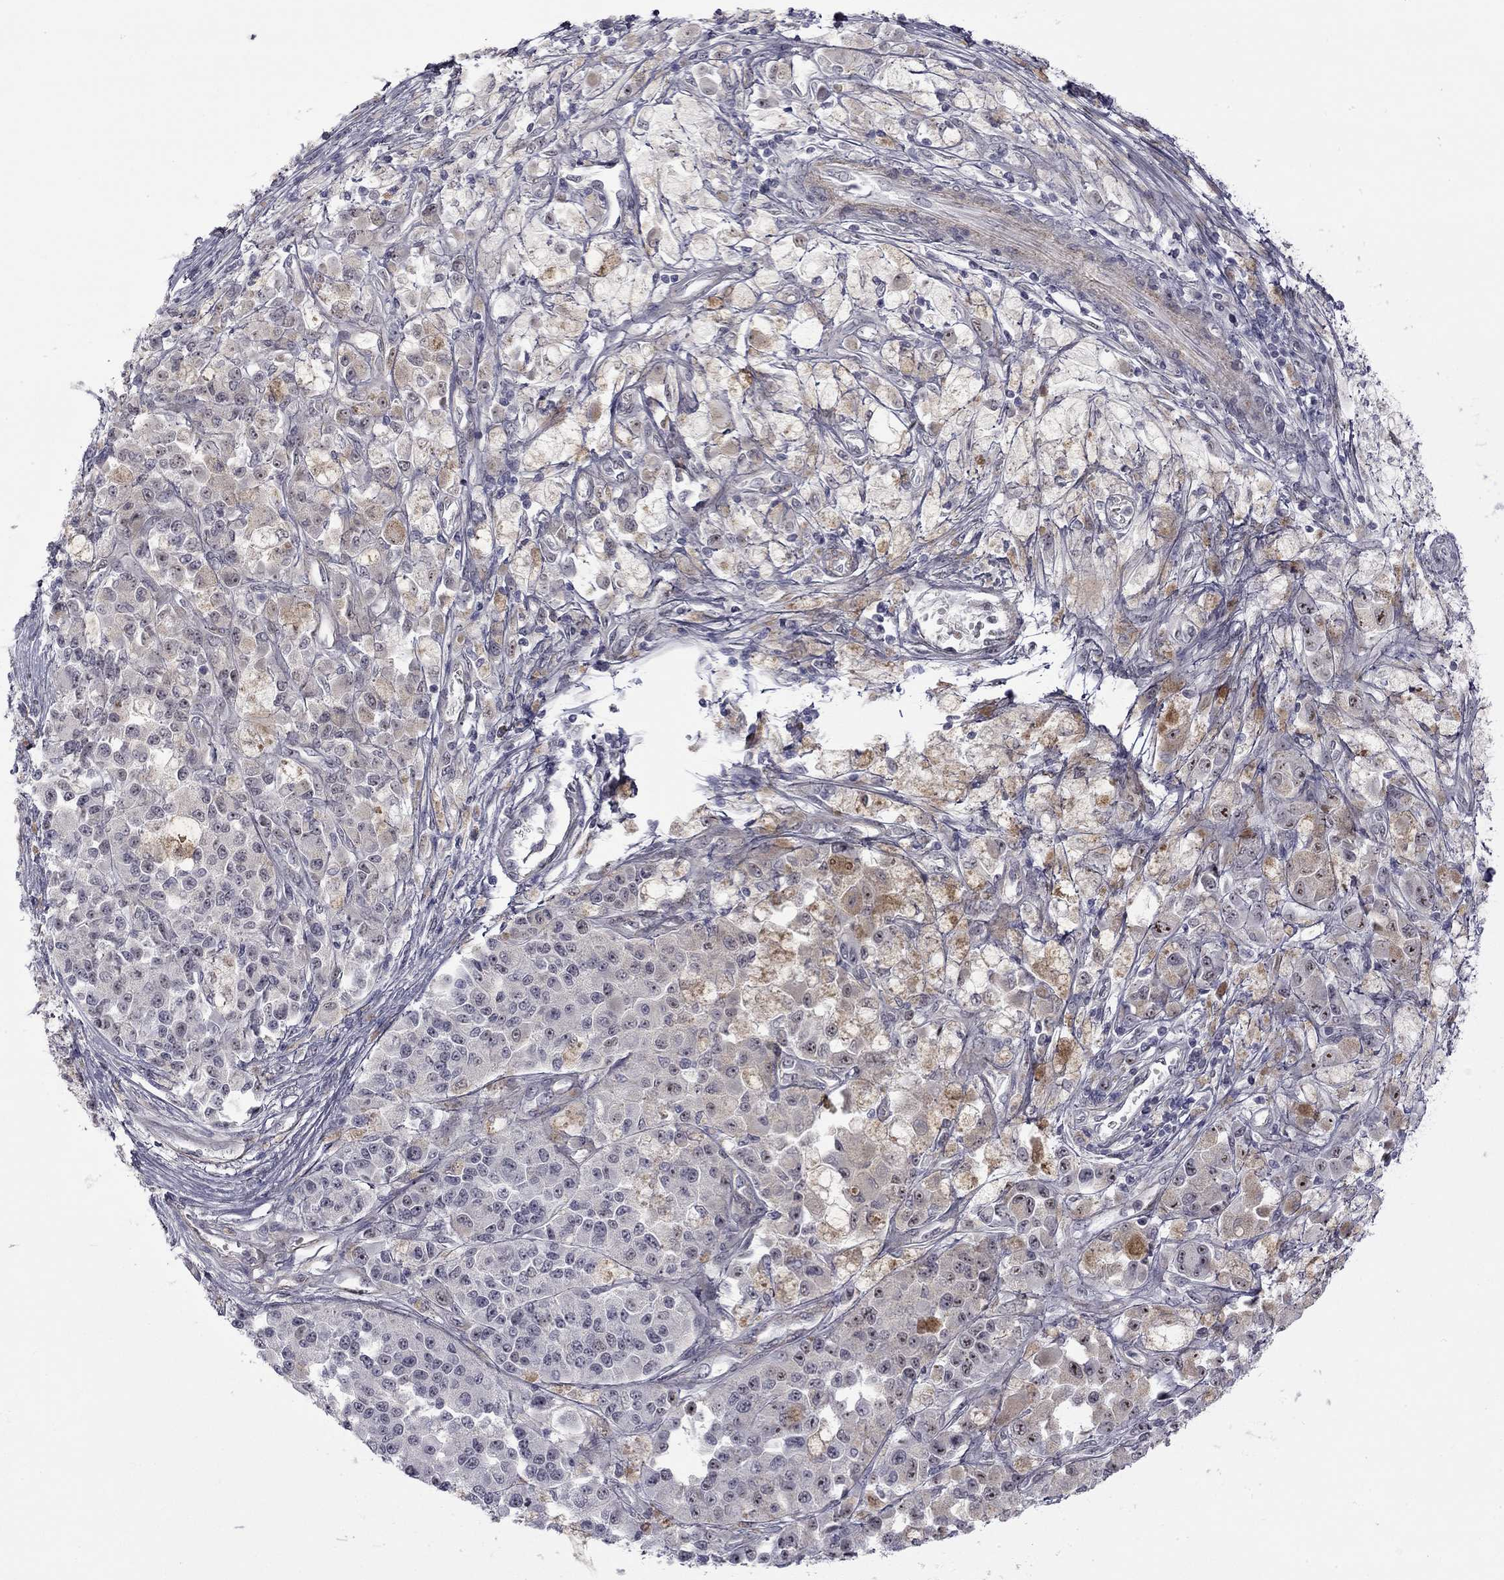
{"staining": {"intensity": "negative", "quantity": "none", "location": "none"}, "tissue": "melanoma", "cell_type": "Tumor cells", "image_type": "cancer", "snomed": [{"axis": "morphology", "description": "Malignant melanoma, NOS"}, {"axis": "topography", "description": "Skin"}], "caption": "Micrograph shows no protein positivity in tumor cells of malignant melanoma tissue.", "gene": "GSG1L", "patient": {"sex": "female", "age": 58}}